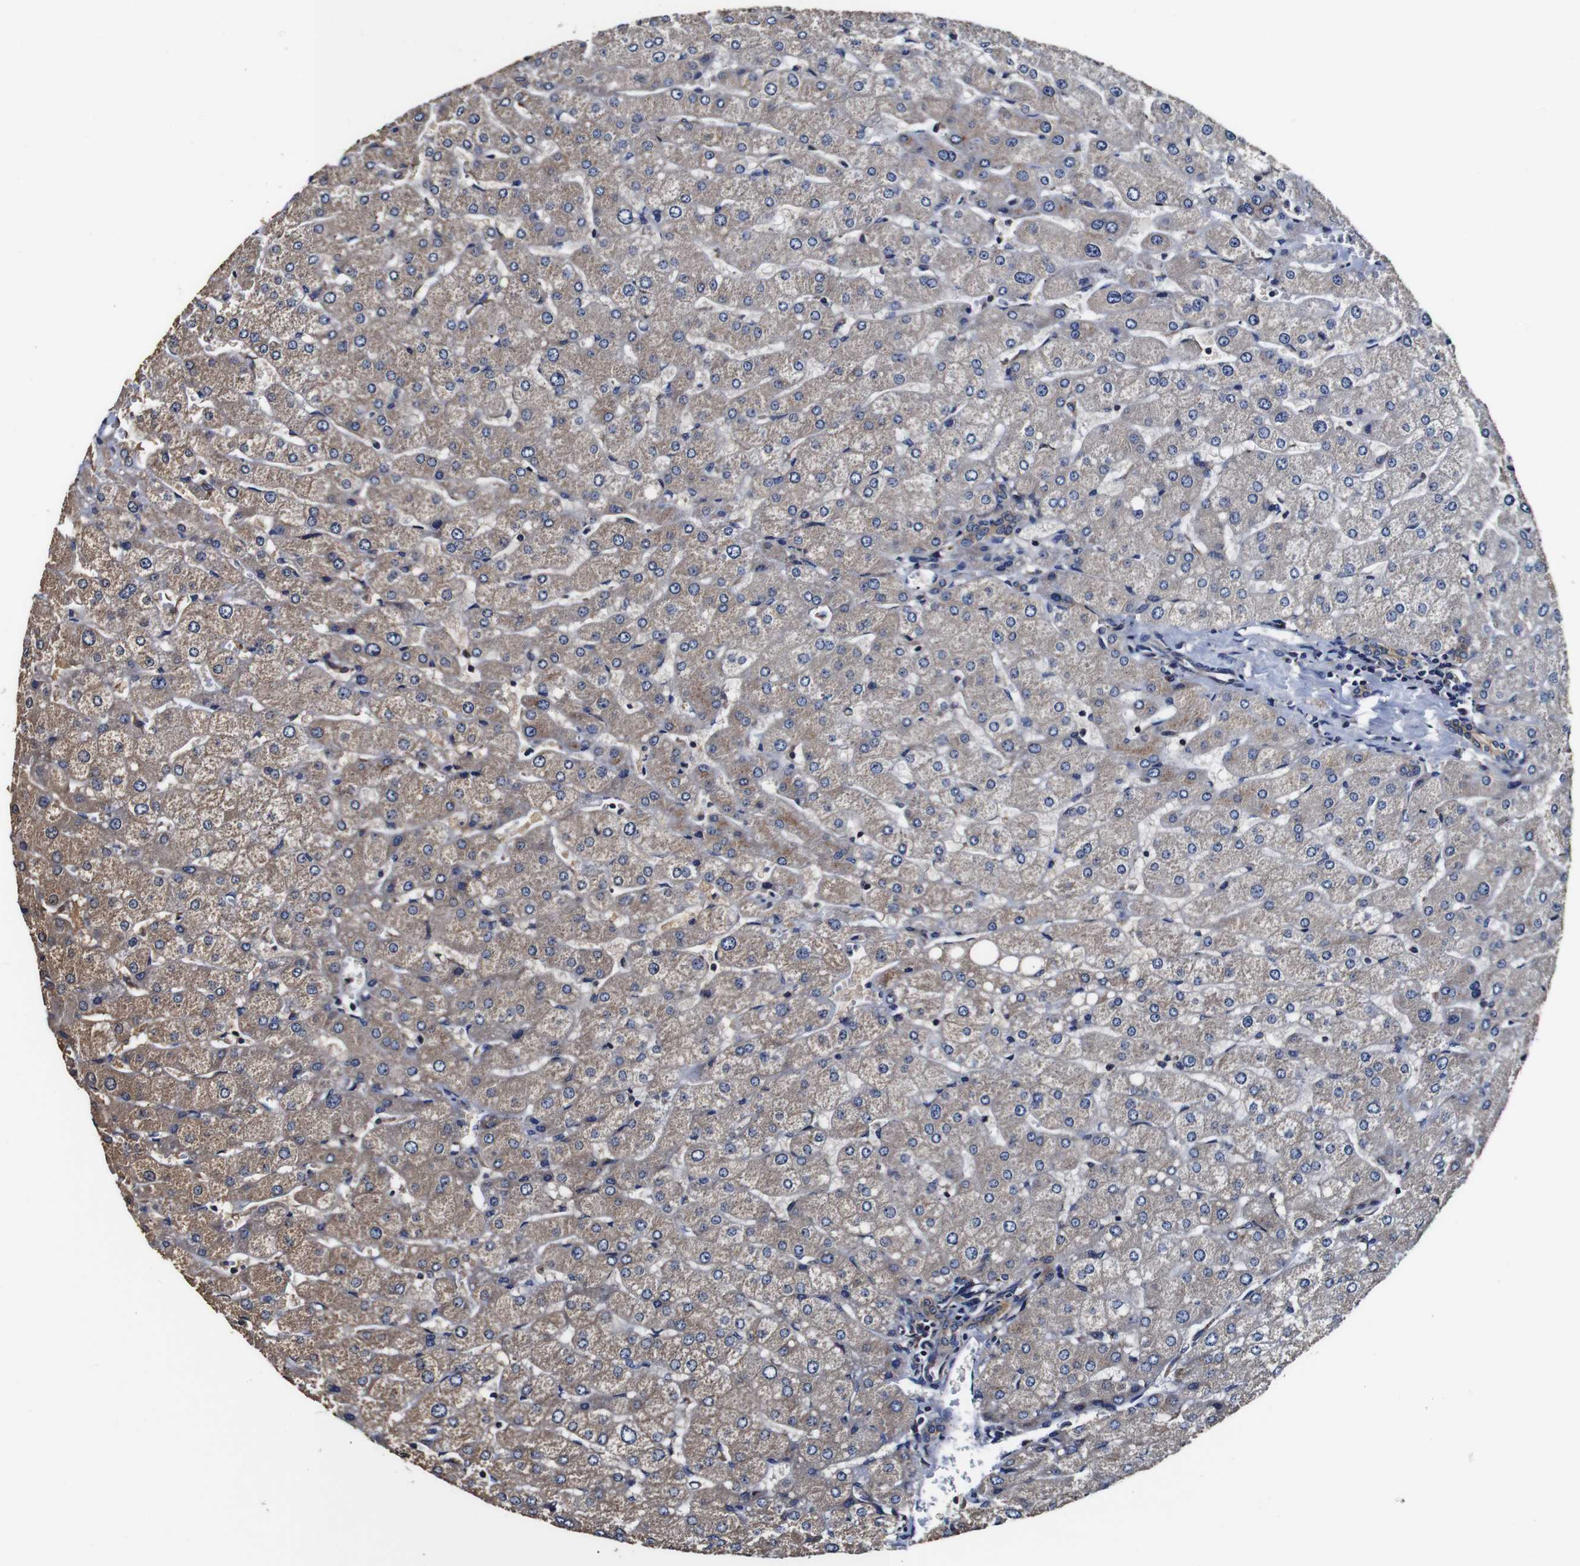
{"staining": {"intensity": "moderate", "quantity": ">75%", "location": "cytoplasmic/membranous"}, "tissue": "liver", "cell_type": "Cholangiocytes", "image_type": "normal", "snomed": [{"axis": "morphology", "description": "Normal tissue, NOS"}, {"axis": "topography", "description": "Liver"}], "caption": "Cholangiocytes display moderate cytoplasmic/membranous expression in about >75% of cells in benign liver.", "gene": "PDCD6IP", "patient": {"sex": "male", "age": 55}}